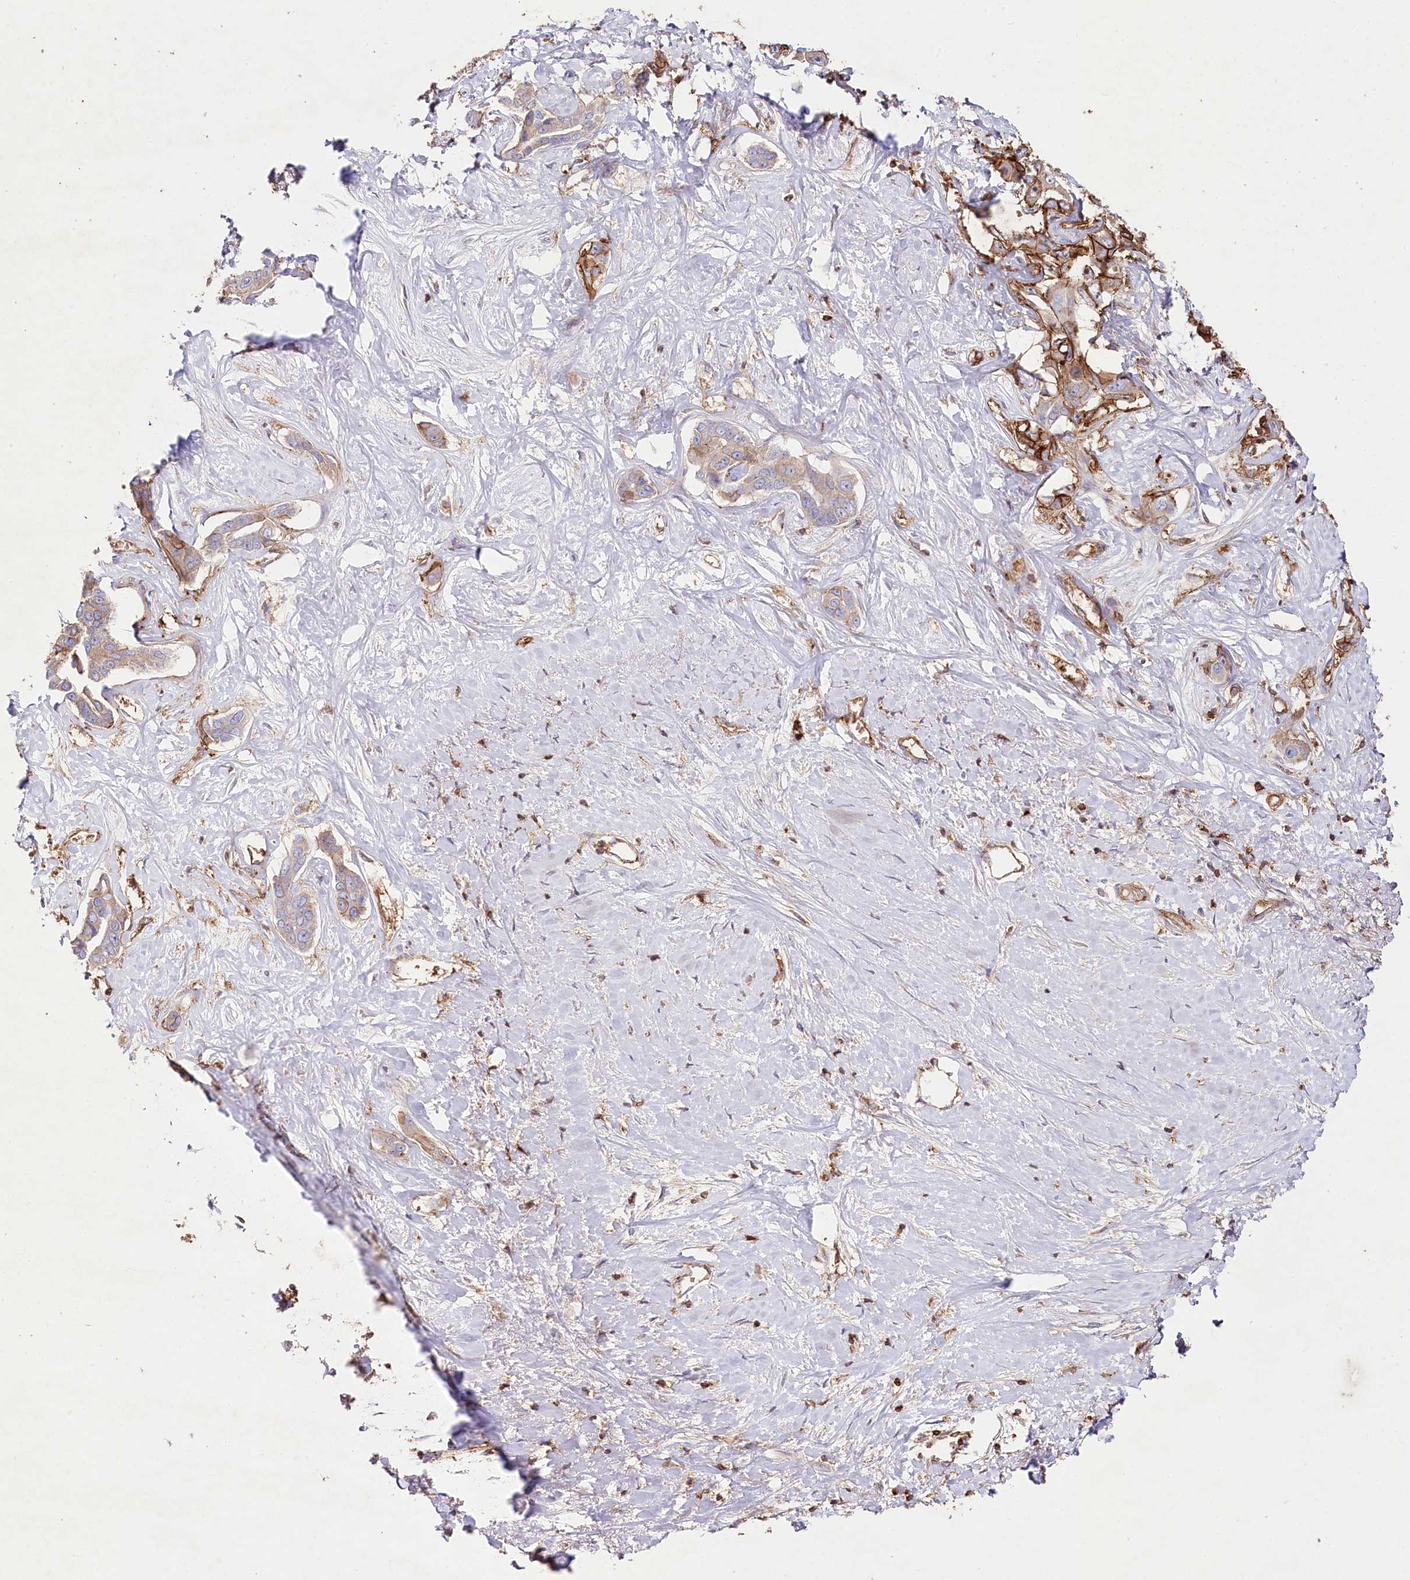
{"staining": {"intensity": "strong", "quantity": "25%-75%", "location": "cytoplasmic/membranous"}, "tissue": "liver cancer", "cell_type": "Tumor cells", "image_type": "cancer", "snomed": [{"axis": "morphology", "description": "Cholangiocarcinoma"}, {"axis": "topography", "description": "Liver"}], "caption": "Approximately 25%-75% of tumor cells in human cholangiocarcinoma (liver) demonstrate strong cytoplasmic/membranous protein positivity as visualized by brown immunohistochemical staining.", "gene": "RBP5", "patient": {"sex": "male", "age": 59}}